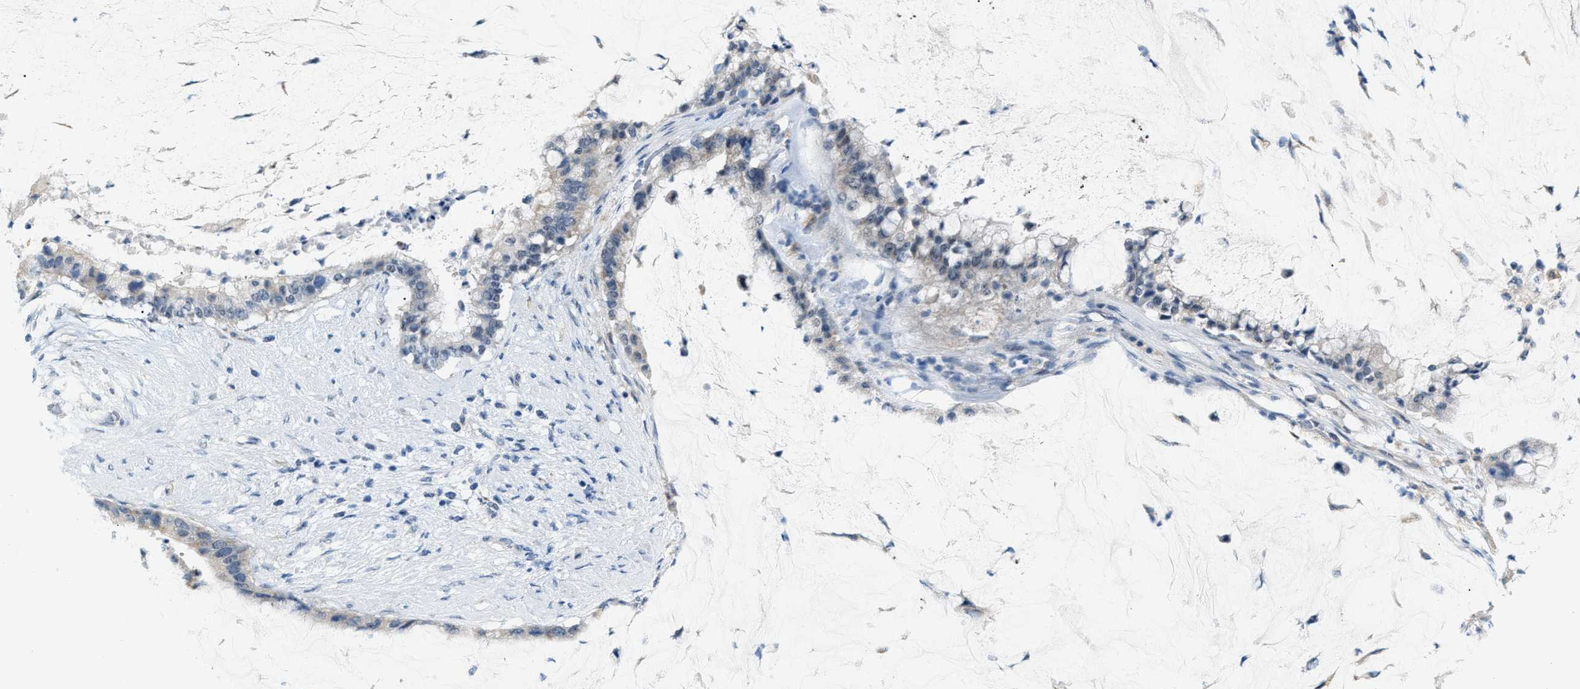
{"staining": {"intensity": "negative", "quantity": "none", "location": "none"}, "tissue": "pancreatic cancer", "cell_type": "Tumor cells", "image_type": "cancer", "snomed": [{"axis": "morphology", "description": "Adenocarcinoma, NOS"}, {"axis": "topography", "description": "Pancreas"}], "caption": "Image shows no significant protein positivity in tumor cells of adenocarcinoma (pancreatic).", "gene": "PHRF1", "patient": {"sex": "male", "age": 41}}